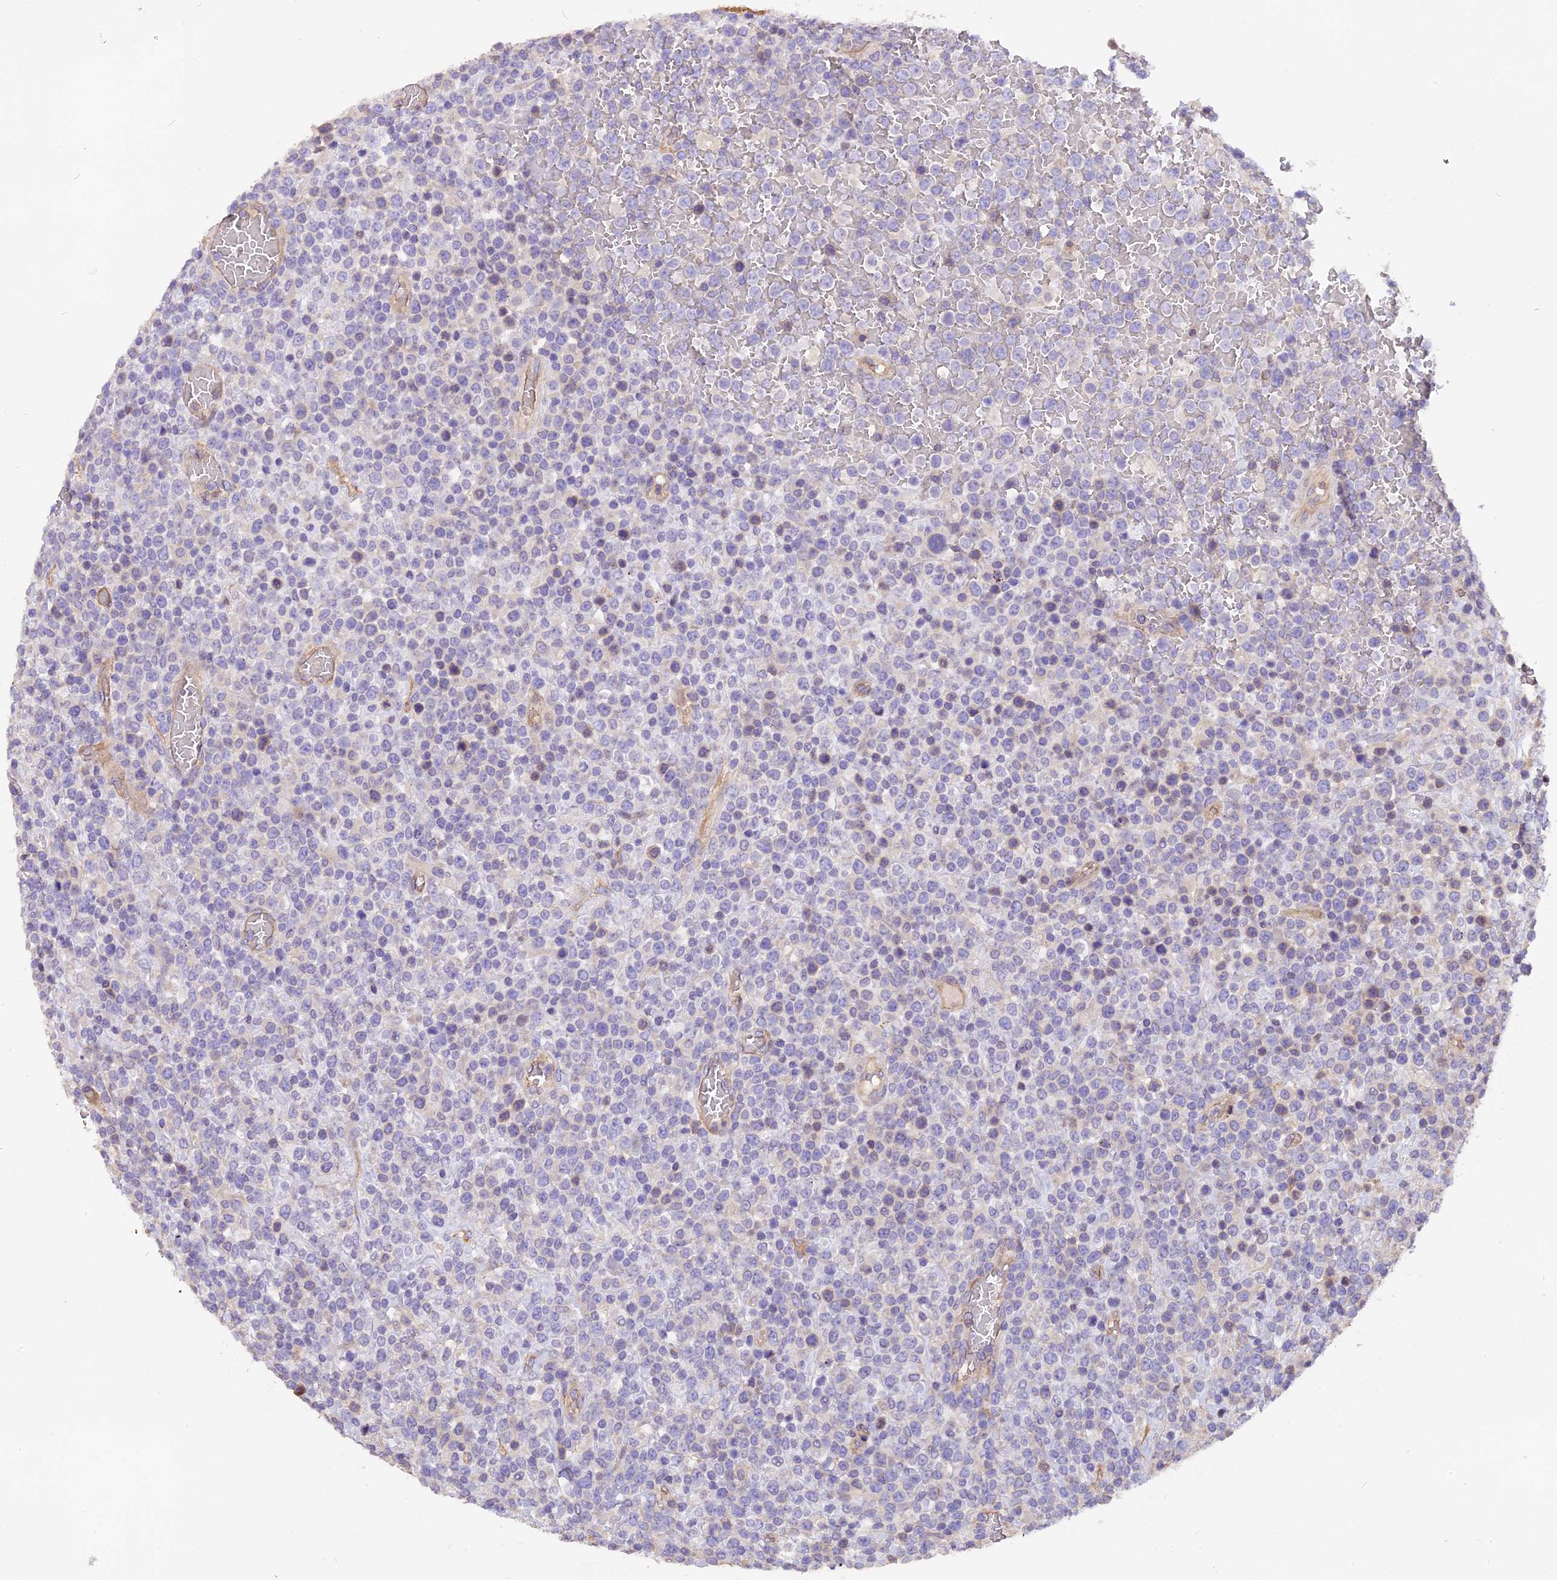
{"staining": {"intensity": "negative", "quantity": "none", "location": "none"}, "tissue": "lymphoma", "cell_type": "Tumor cells", "image_type": "cancer", "snomed": [{"axis": "morphology", "description": "Malignant lymphoma, non-Hodgkin's type, High grade"}, {"axis": "topography", "description": "Colon"}], "caption": "Immunohistochemistry of human malignant lymphoma, non-Hodgkin's type (high-grade) shows no expression in tumor cells.", "gene": "ERMARD", "patient": {"sex": "female", "age": 53}}